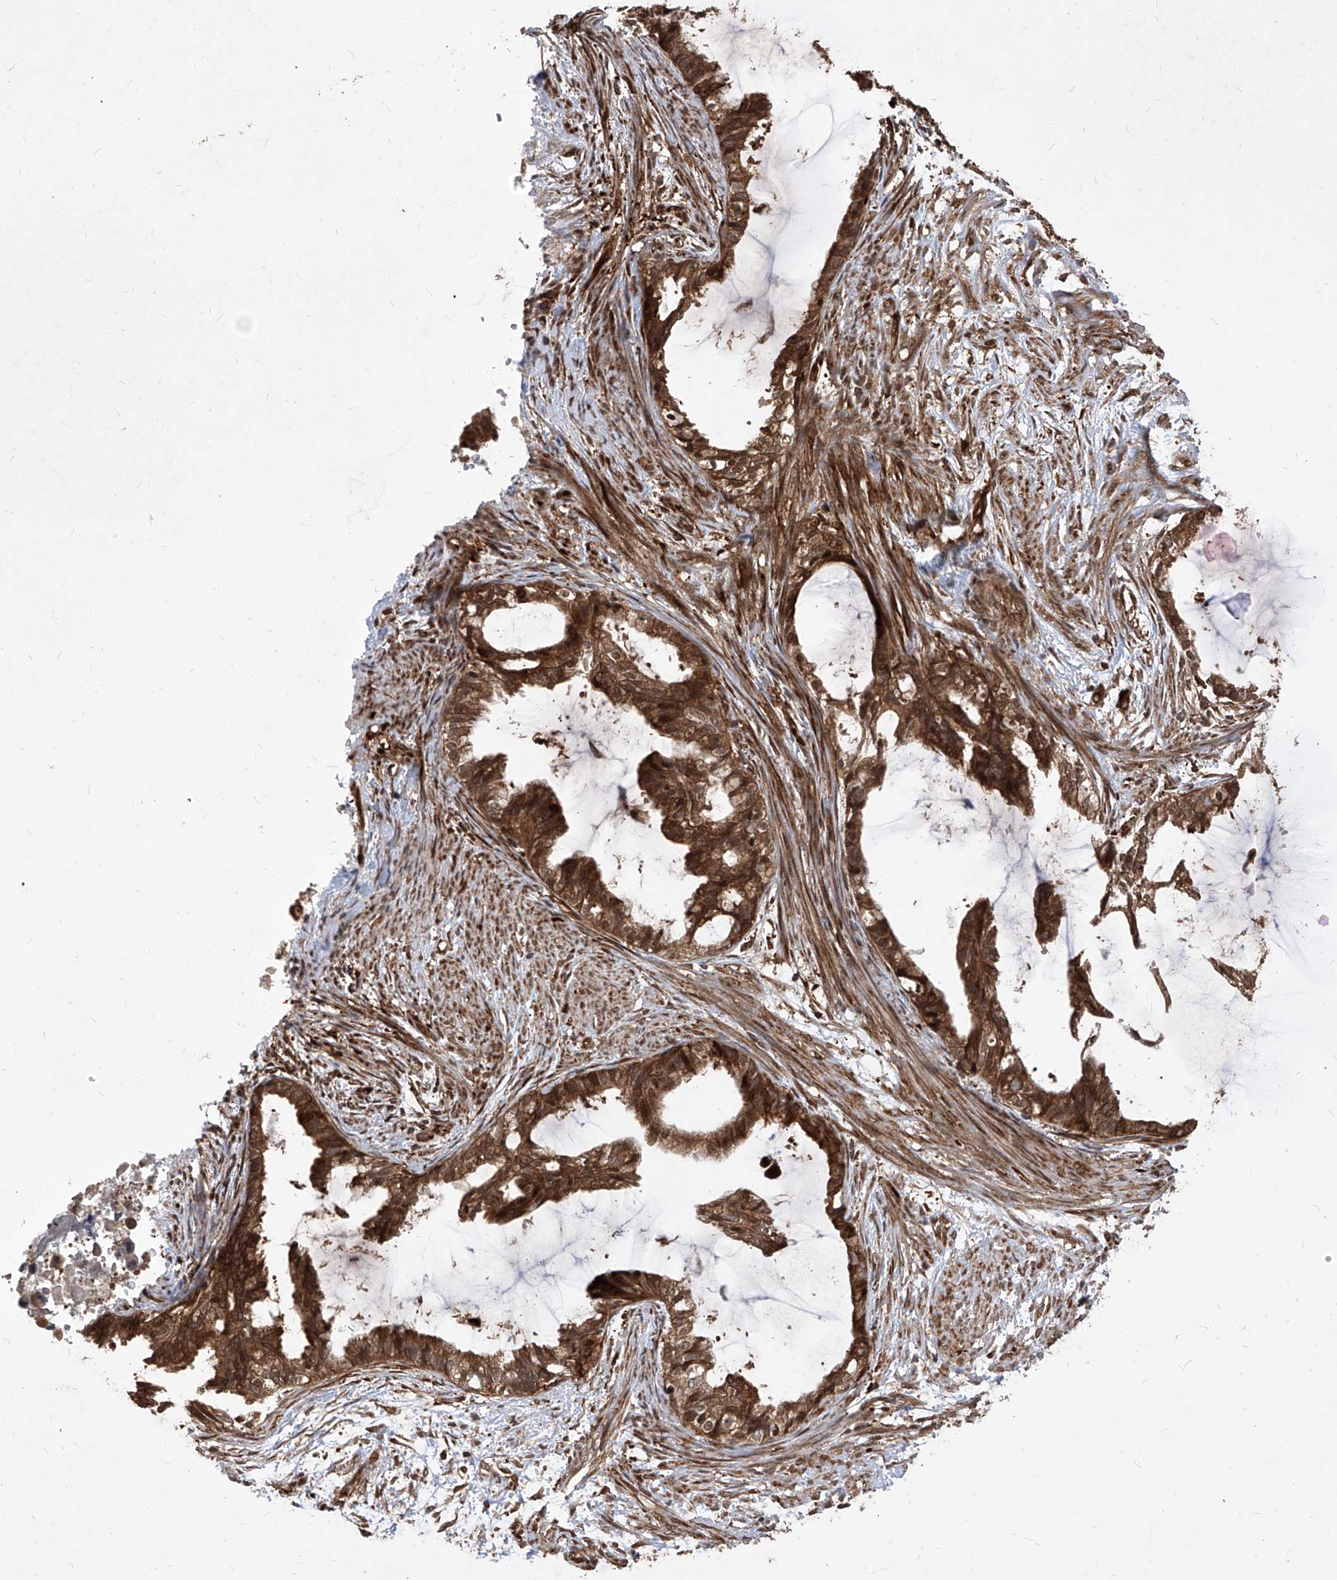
{"staining": {"intensity": "strong", "quantity": ">75%", "location": "cytoplasmic/membranous,nuclear"}, "tissue": "cervical cancer", "cell_type": "Tumor cells", "image_type": "cancer", "snomed": [{"axis": "morphology", "description": "Normal tissue, NOS"}, {"axis": "morphology", "description": "Adenocarcinoma, NOS"}, {"axis": "topography", "description": "Cervix"}, {"axis": "topography", "description": "Endometrium"}], "caption": "The micrograph reveals staining of cervical cancer, revealing strong cytoplasmic/membranous and nuclear protein positivity (brown color) within tumor cells.", "gene": "MAGED2", "patient": {"sex": "female", "age": 86}}